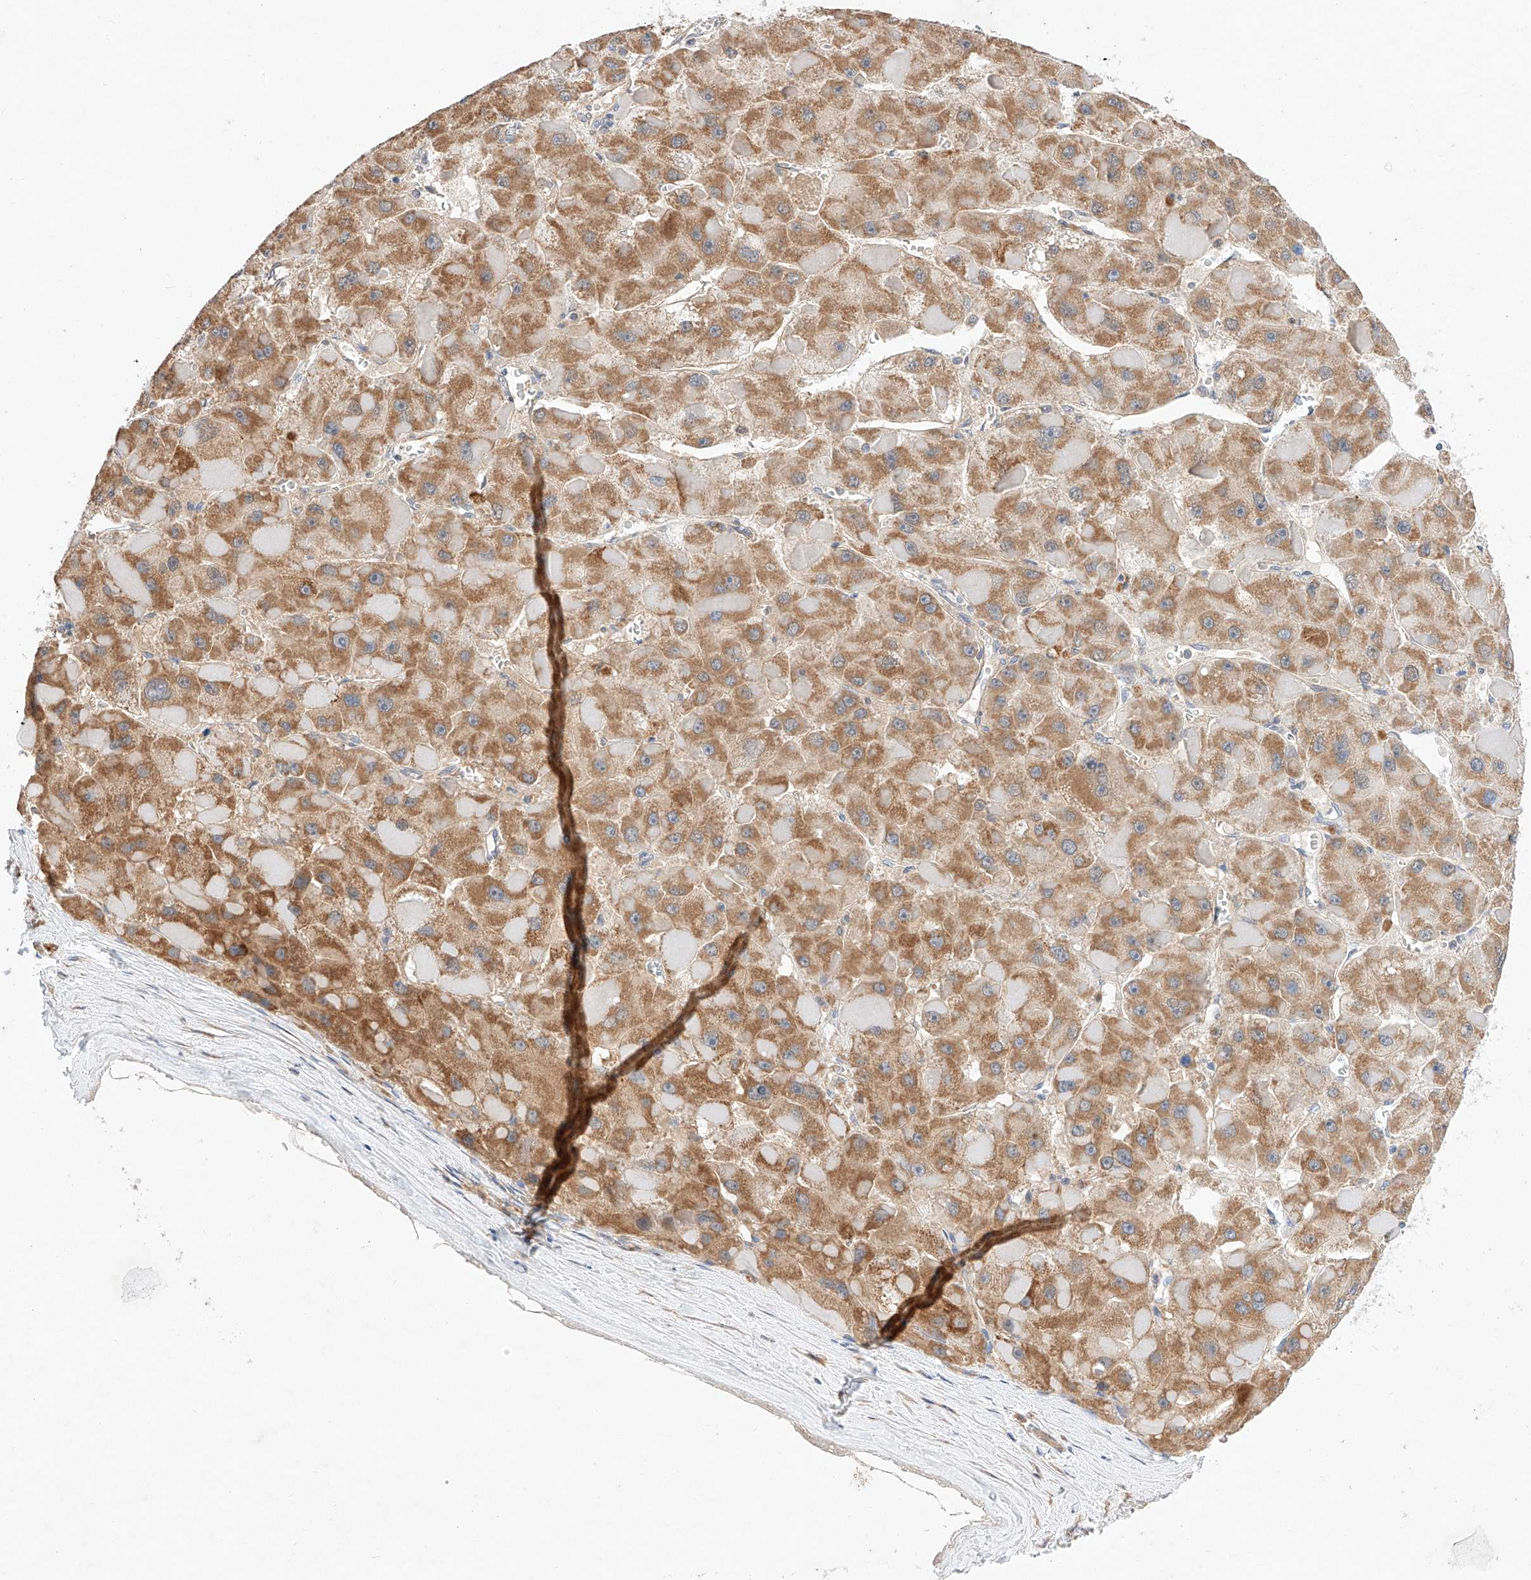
{"staining": {"intensity": "moderate", "quantity": ">75%", "location": "cytoplasmic/membranous"}, "tissue": "liver cancer", "cell_type": "Tumor cells", "image_type": "cancer", "snomed": [{"axis": "morphology", "description": "Carcinoma, Hepatocellular, NOS"}, {"axis": "topography", "description": "Liver"}], "caption": "High-power microscopy captured an IHC image of hepatocellular carcinoma (liver), revealing moderate cytoplasmic/membranous staining in approximately >75% of tumor cells. (DAB IHC with brightfield microscopy, high magnification).", "gene": "C6orf118", "patient": {"sex": "female", "age": 73}}